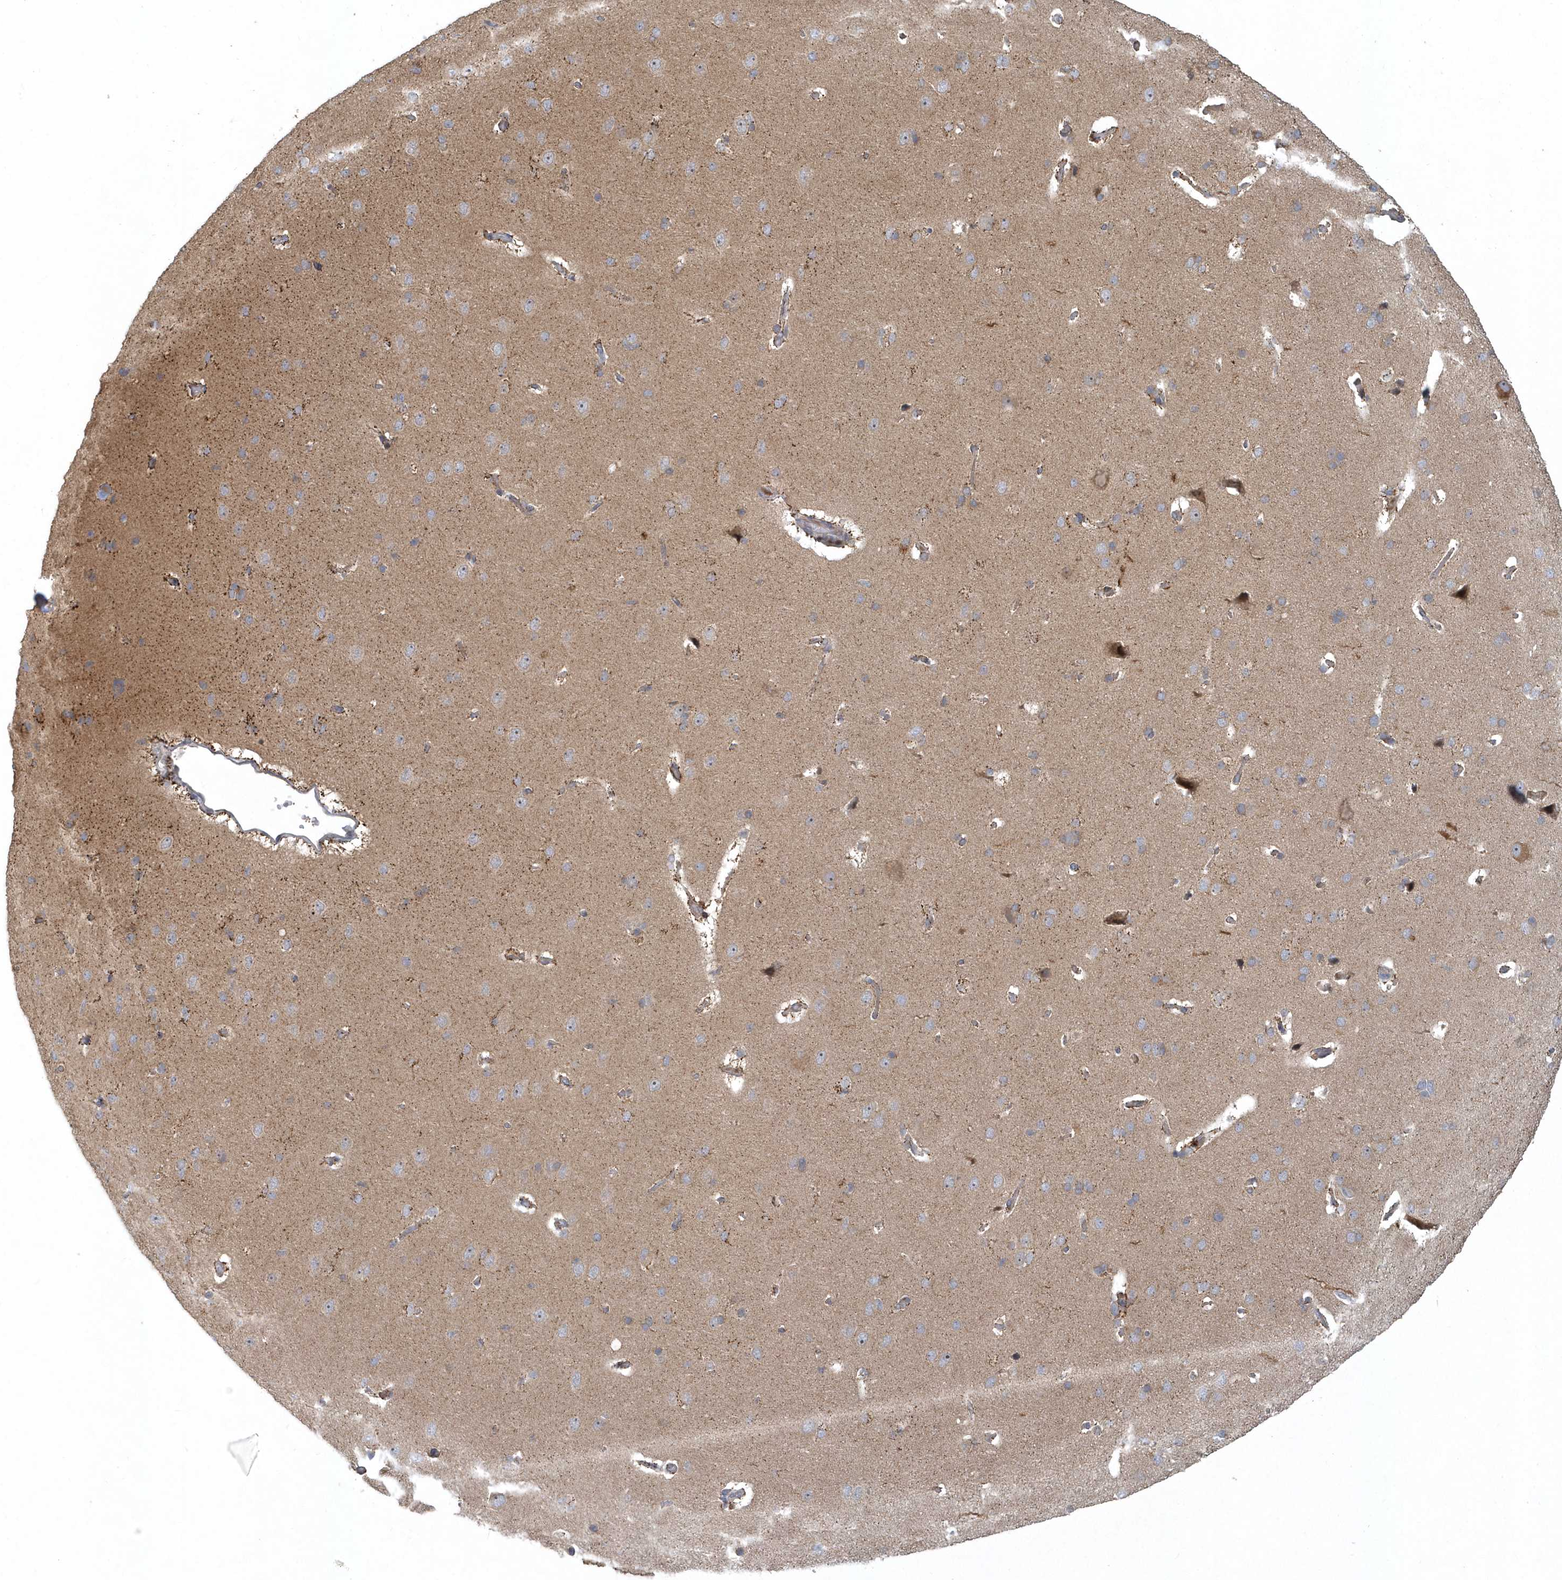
{"staining": {"intensity": "moderate", "quantity": ">75%", "location": "cytoplasmic/membranous"}, "tissue": "cerebral cortex", "cell_type": "Endothelial cells", "image_type": "normal", "snomed": [{"axis": "morphology", "description": "Normal tissue, NOS"}, {"axis": "topography", "description": "Cerebral cortex"}], "caption": "This image reveals immunohistochemistry (IHC) staining of benign cerebral cortex, with medium moderate cytoplasmic/membranous positivity in about >75% of endothelial cells.", "gene": "TRAIP", "patient": {"sex": "male", "age": 62}}